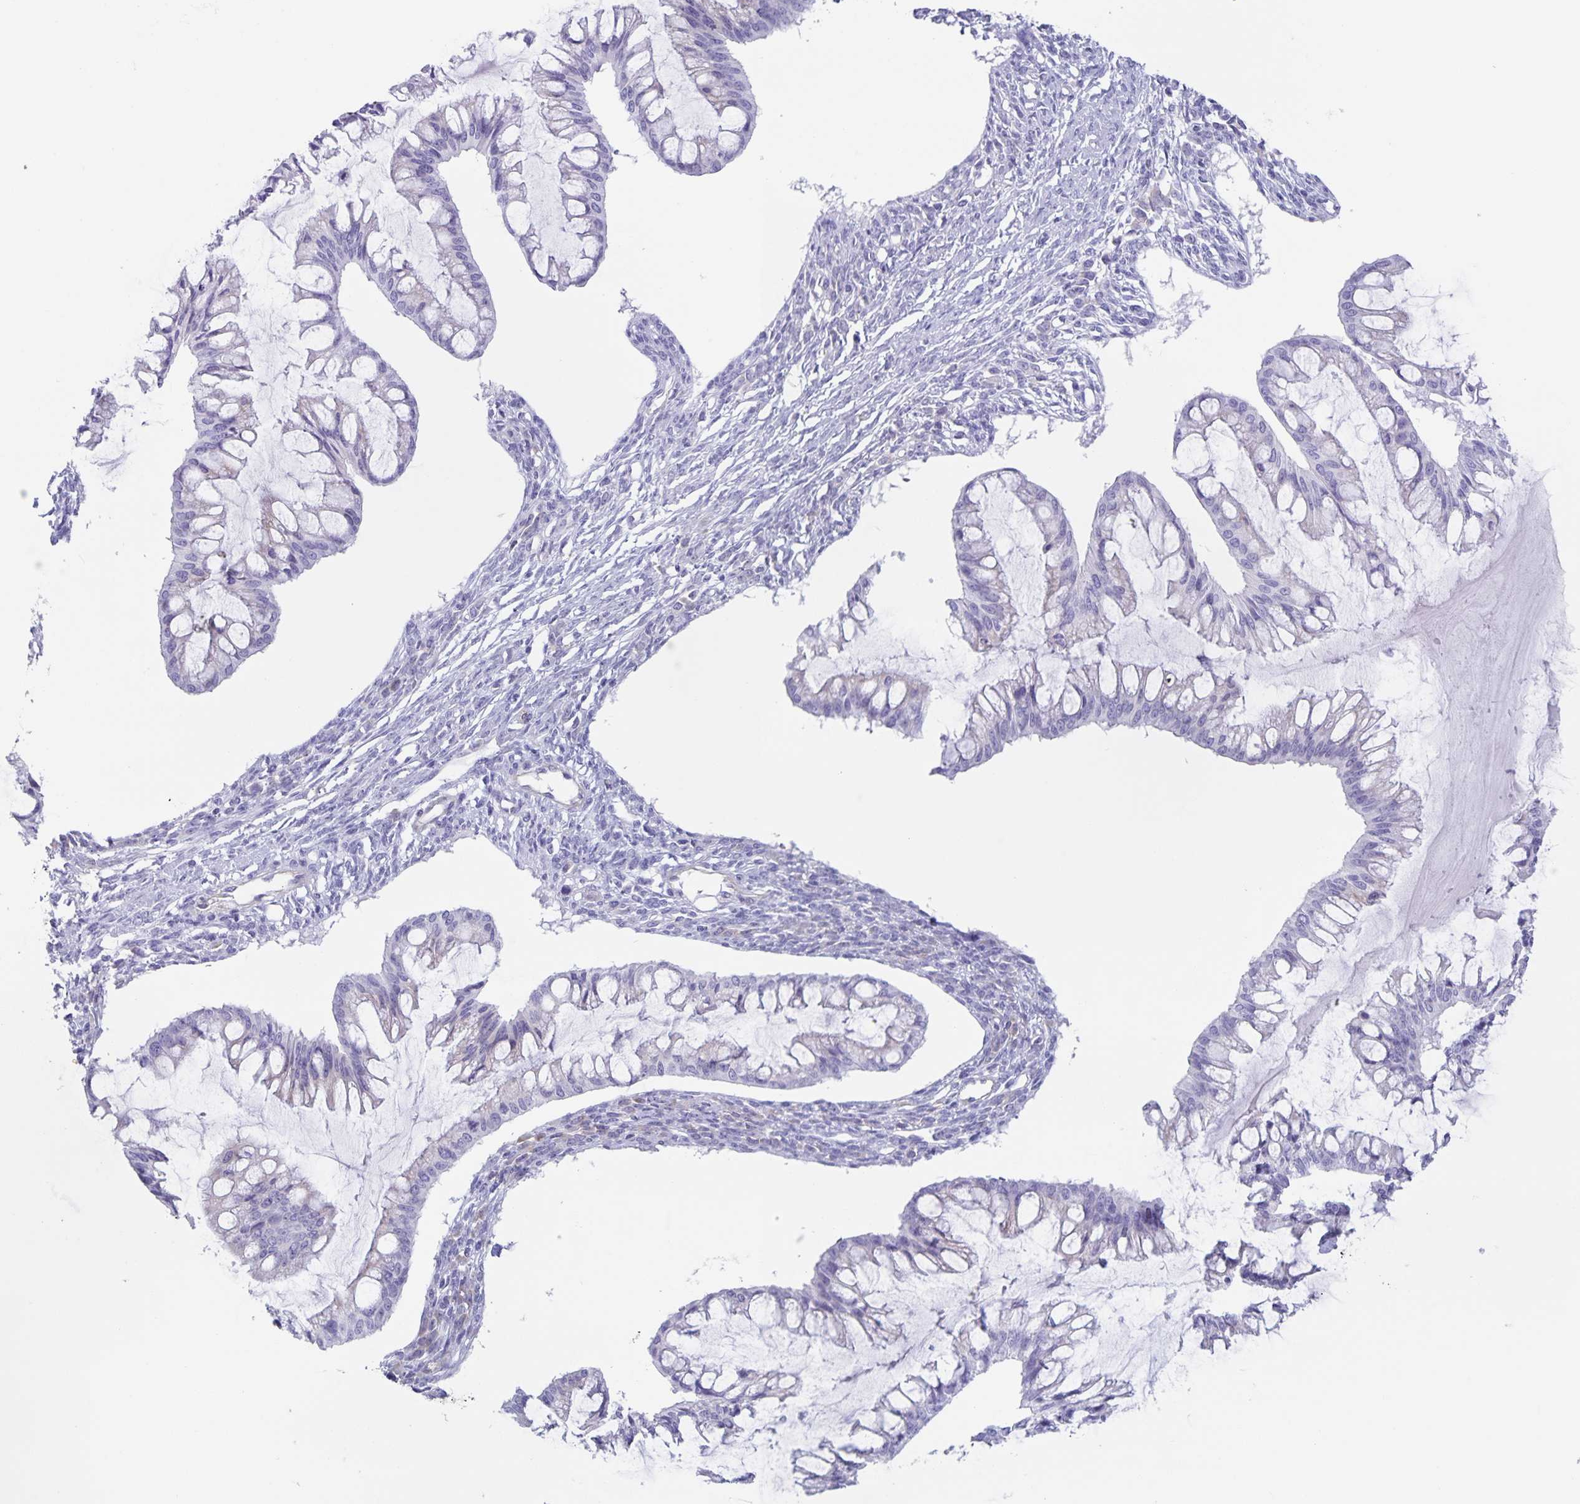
{"staining": {"intensity": "negative", "quantity": "none", "location": "none"}, "tissue": "ovarian cancer", "cell_type": "Tumor cells", "image_type": "cancer", "snomed": [{"axis": "morphology", "description": "Cystadenocarcinoma, mucinous, NOS"}, {"axis": "topography", "description": "Ovary"}], "caption": "The photomicrograph reveals no staining of tumor cells in mucinous cystadenocarcinoma (ovarian).", "gene": "AQP4", "patient": {"sex": "female", "age": 73}}